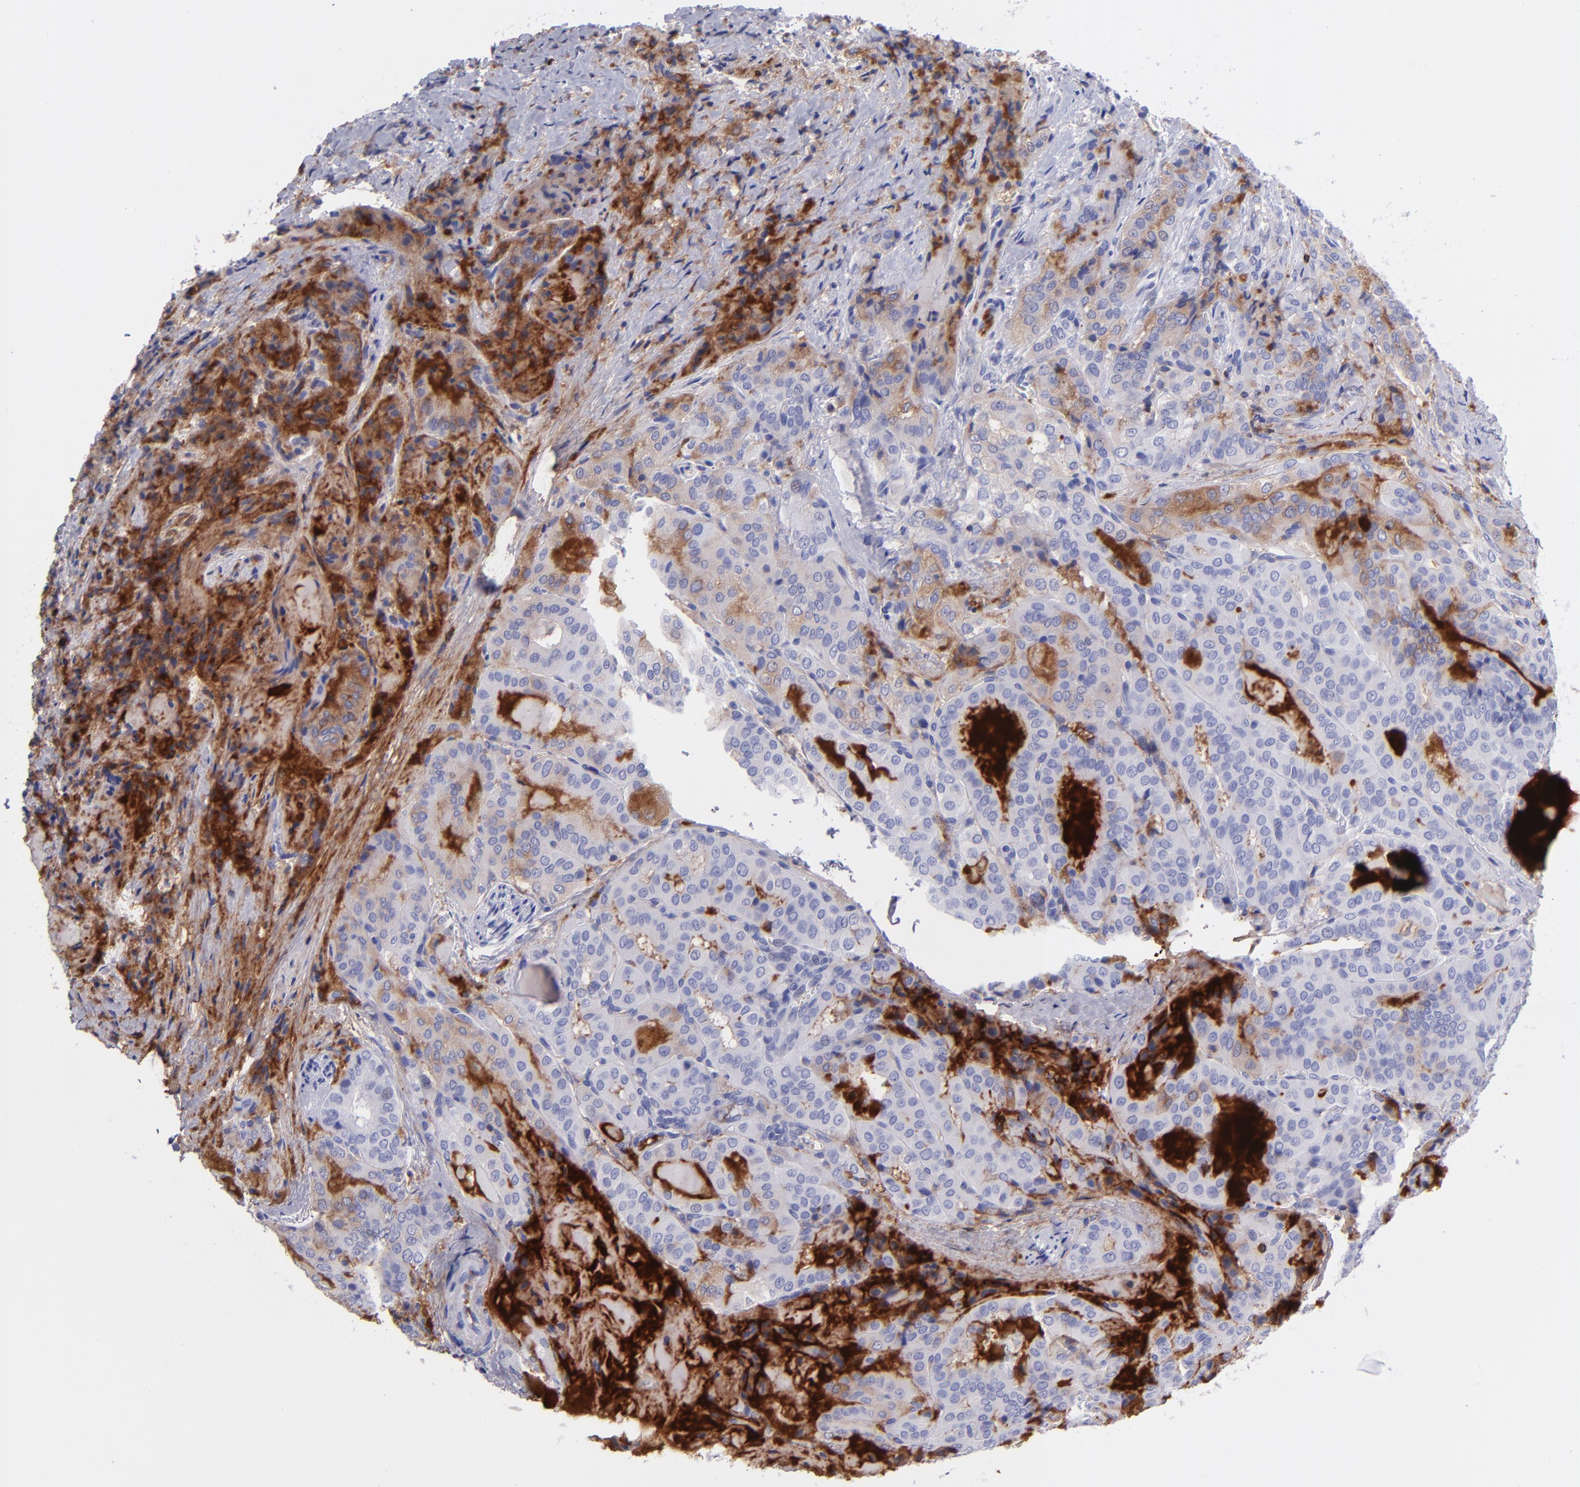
{"staining": {"intensity": "moderate", "quantity": "<25%", "location": "cytoplasmic/membranous"}, "tissue": "thyroid cancer", "cell_type": "Tumor cells", "image_type": "cancer", "snomed": [{"axis": "morphology", "description": "Papillary adenocarcinoma, NOS"}, {"axis": "topography", "description": "Thyroid gland"}], "caption": "Protein expression analysis of human thyroid papillary adenocarcinoma reveals moderate cytoplasmic/membranous positivity in approximately <25% of tumor cells.", "gene": "CD6", "patient": {"sex": "female", "age": 71}}